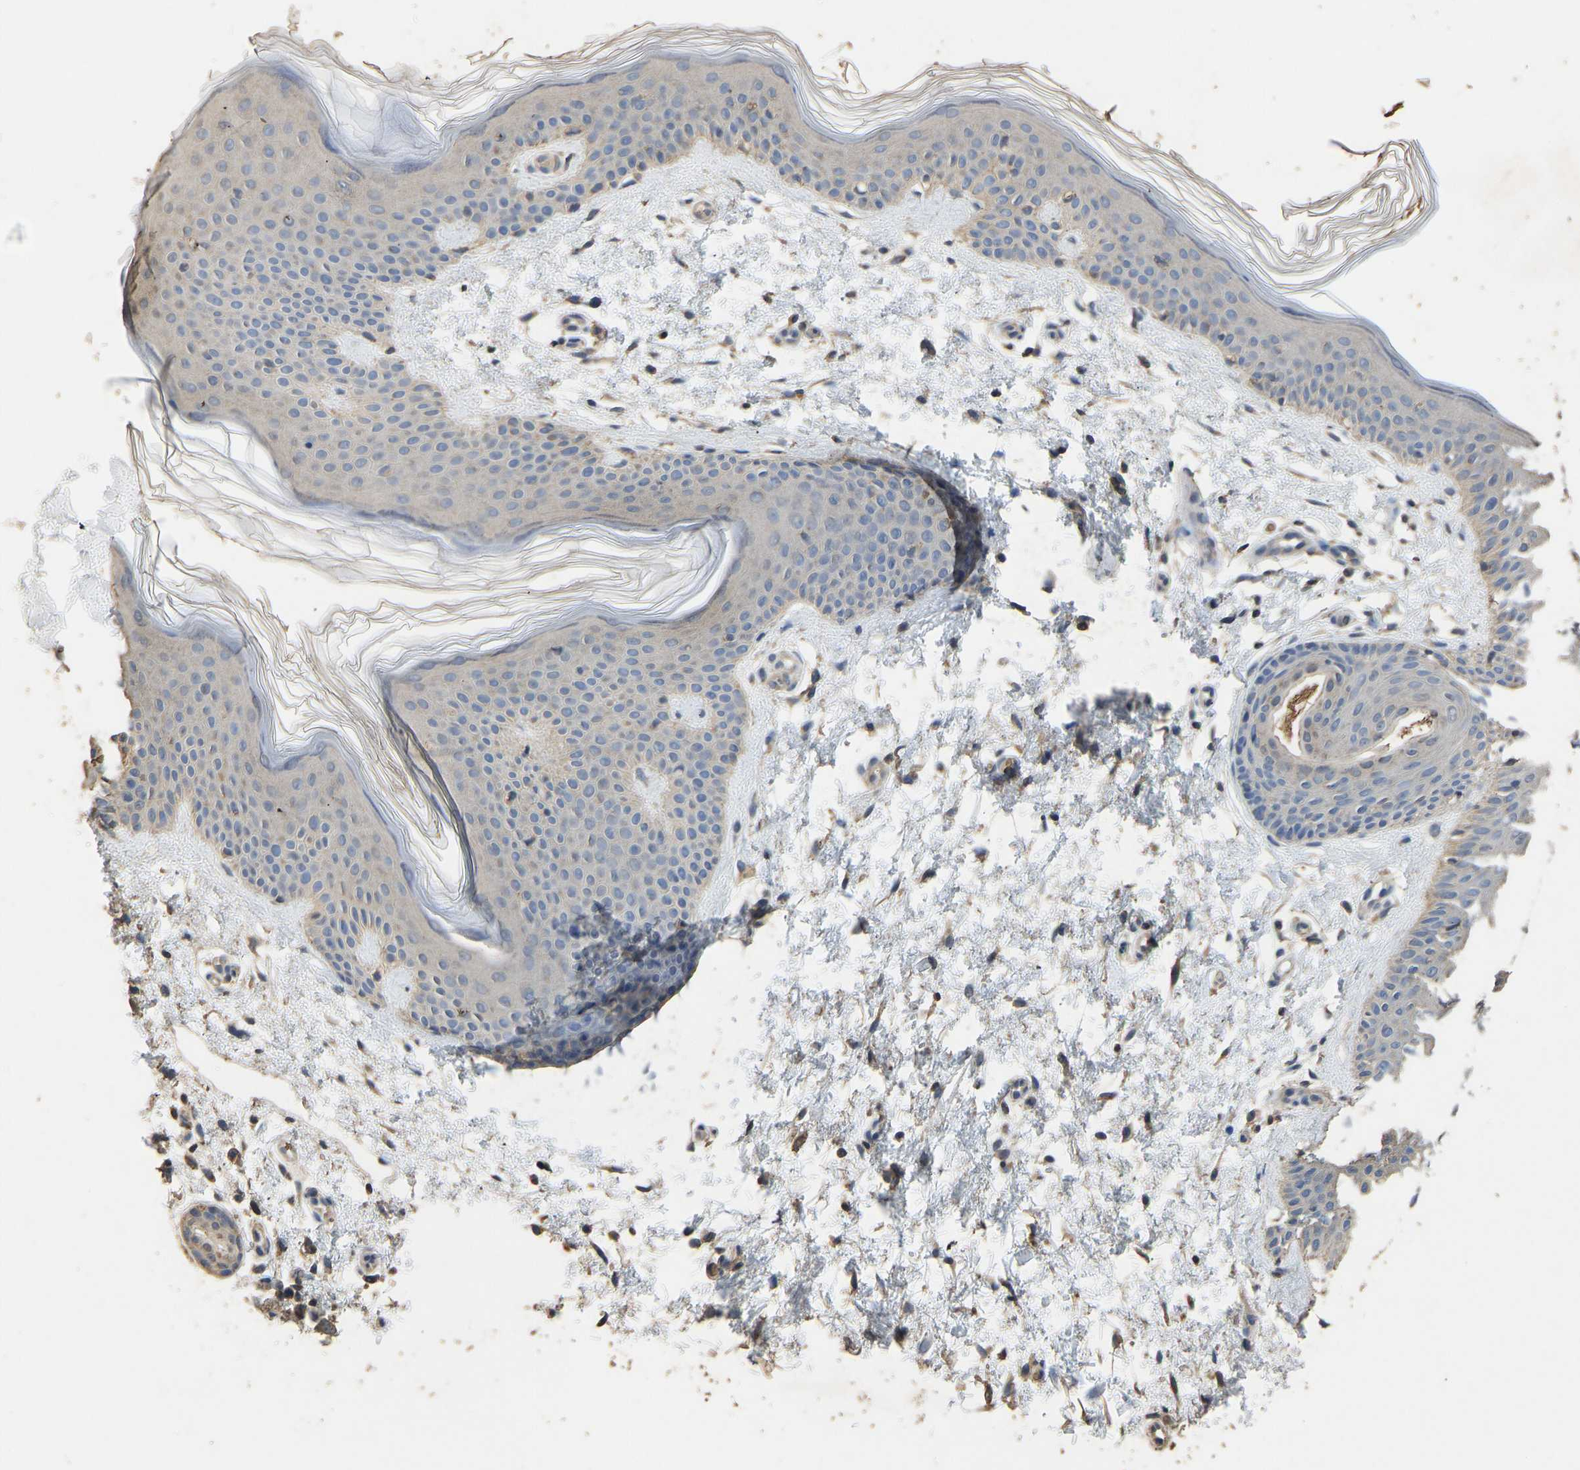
{"staining": {"intensity": "weak", "quantity": ">75%", "location": "cytoplasmic/membranous"}, "tissue": "skin", "cell_type": "Fibroblasts", "image_type": "normal", "snomed": [{"axis": "morphology", "description": "Normal tissue, NOS"}, {"axis": "morphology", "description": "Malignant melanoma, NOS"}, {"axis": "topography", "description": "Skin"}], "caption": "Immunohistochemistry (DAB (3,3'-diaminobenzidine)) staining of unremarkable skin shows weak cytoplasmic/membranous protein positivity in approximately >75% of fibroblasts.", "gene": "CIDEC", "patient": {"sex": "male", "age": 83}}